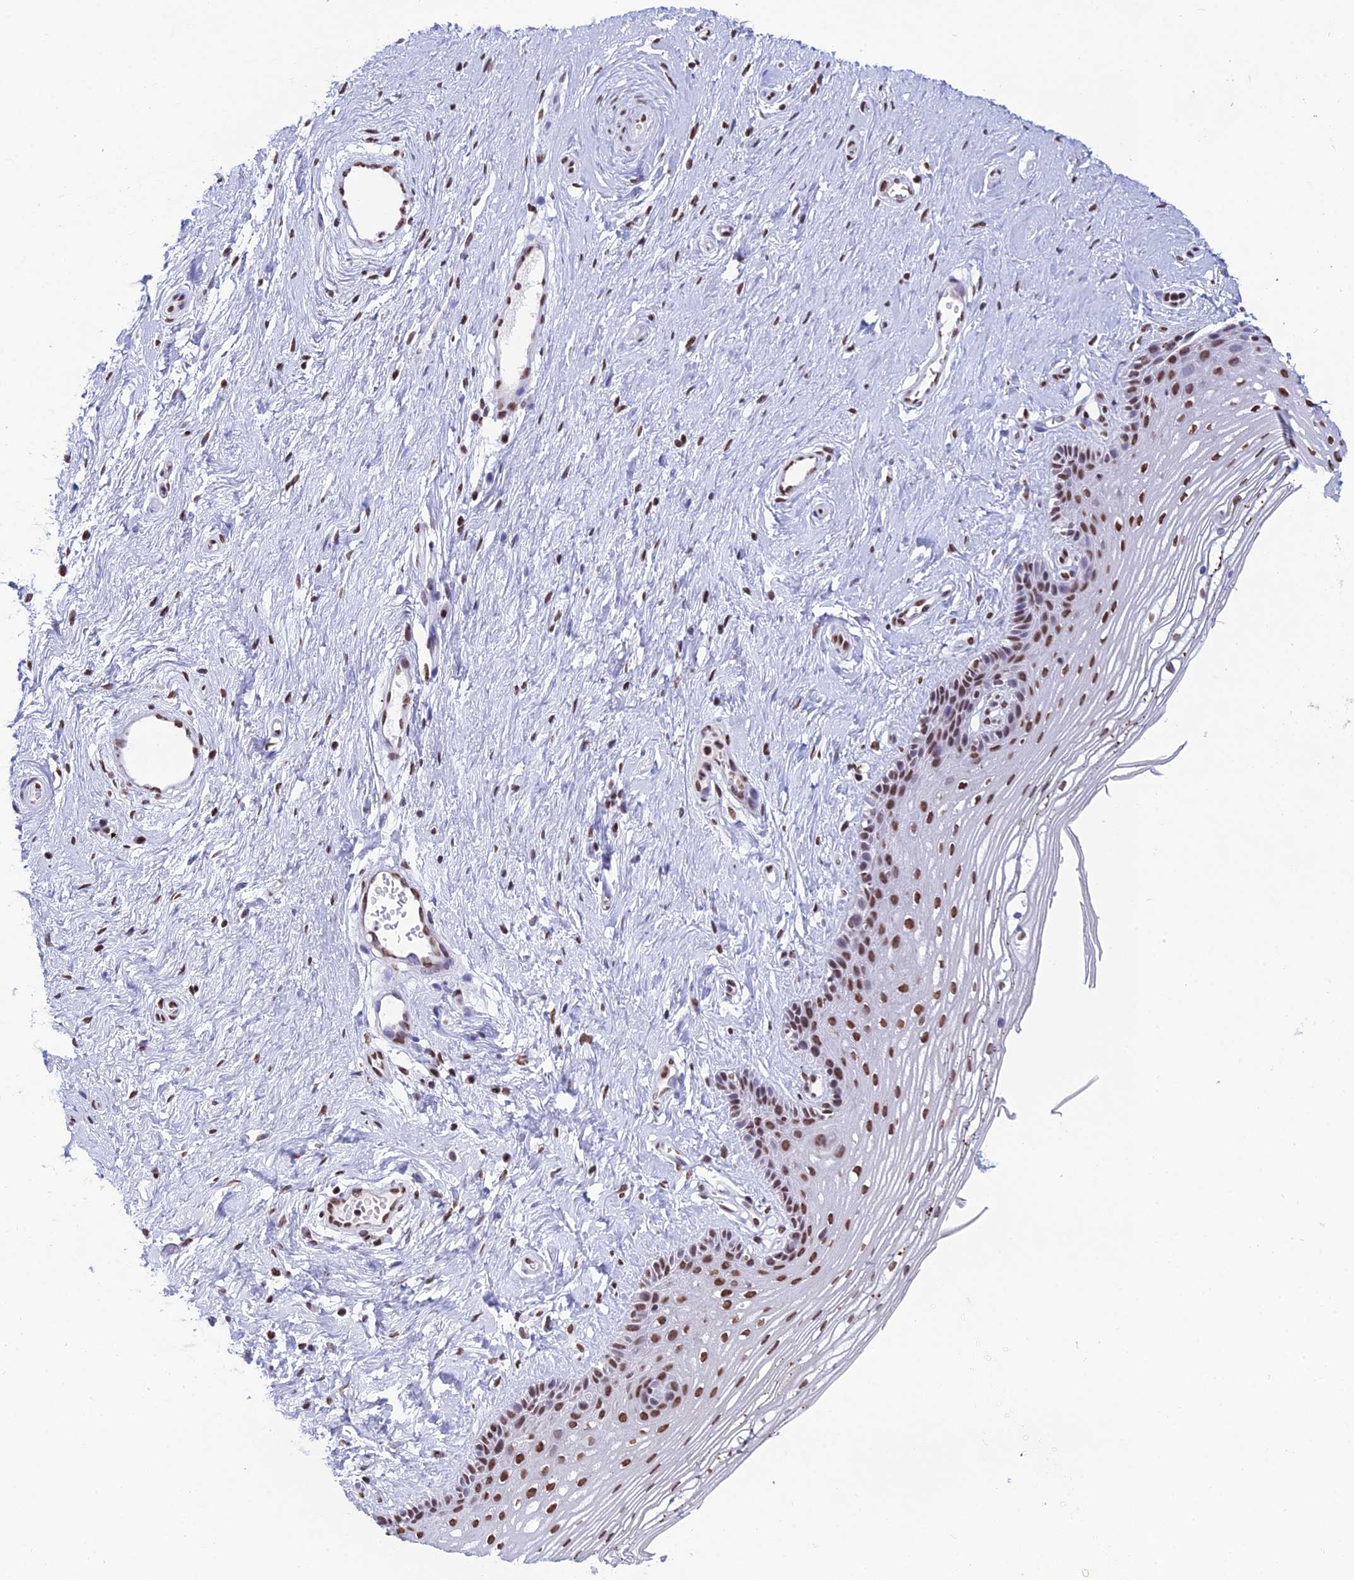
{"staining": {"intensity": "moderate", "quantity": "25%-75%", "location": "nuclear"}, "tissue": "vagina", "cell_type": "Squamous epithelial cells", "image_type": "normal", "snomed": [{"axis": "morphology", "description": "Normal tissue, NOS"}, {"axis": "topography", "description": "Vagina"}], "caption": "IHC micrograph of benign human vagina stained for a protein (brown), which displays medium levels of moderate nuclear expression in approximately 25%-75% of squamous epithelial cells.", "gene": "PRAMEF12", "patient": {"sex": "female", "age": 46}}